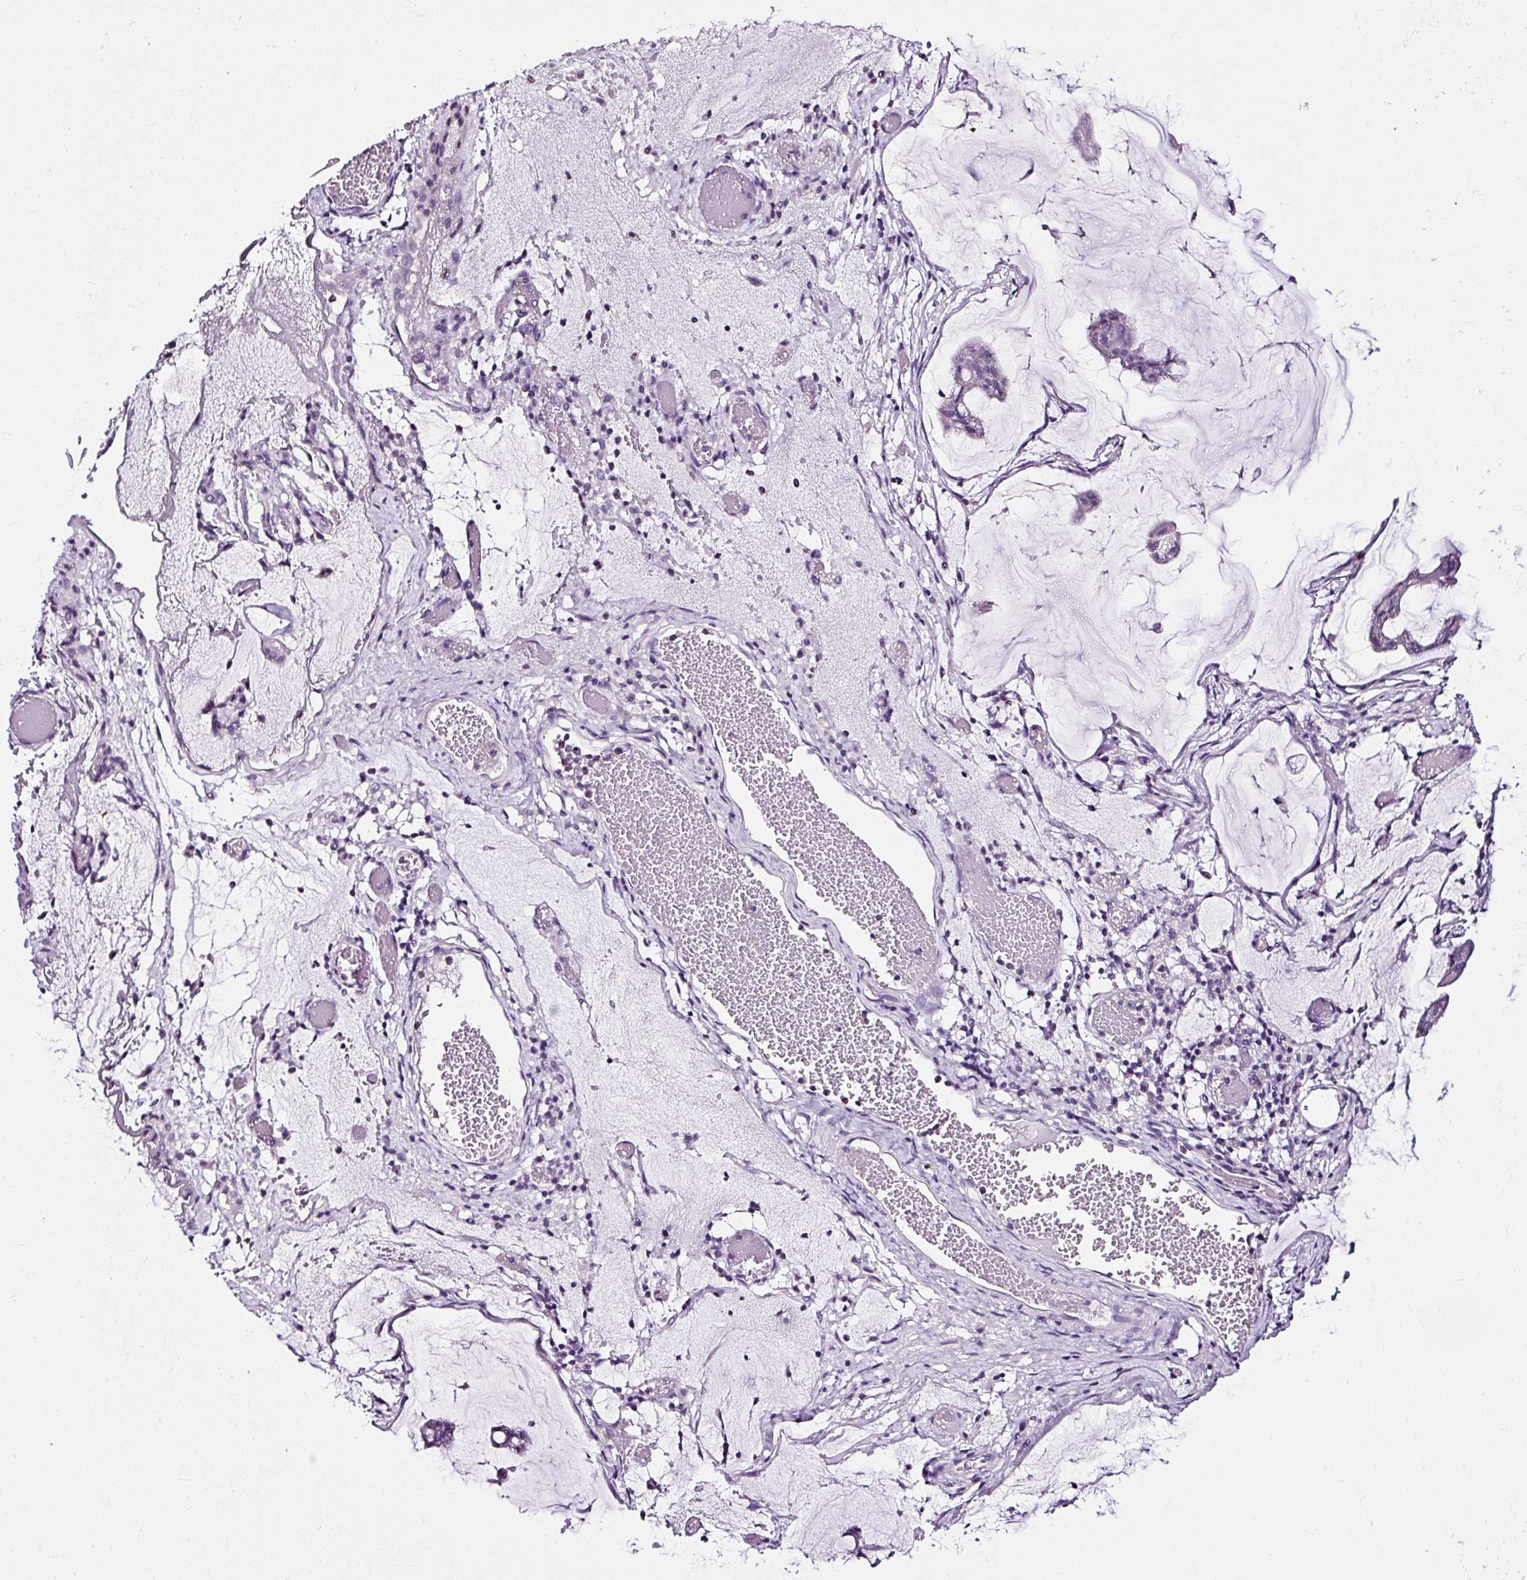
{"staining": {"intensity": "negative", "quantity": "none", "location": "none"}, "tissue": "ovarian cancer", "cell_type": "Tumor cells", "image_type": "cancer", "snomed": [{"axis": "morphology", "description": "Cystadenocarcinoma, mucinous, NOS"}, {"axis": "topography", "description": "Ovary"}], "caption": "DAB immunohistochemical staining of ovarian mucinous cystadenocarcinoma demonstrates no significant expression in tumor cells.", "gene": "ATP2A1", "patient": {"sex": "female", "age": 73}}